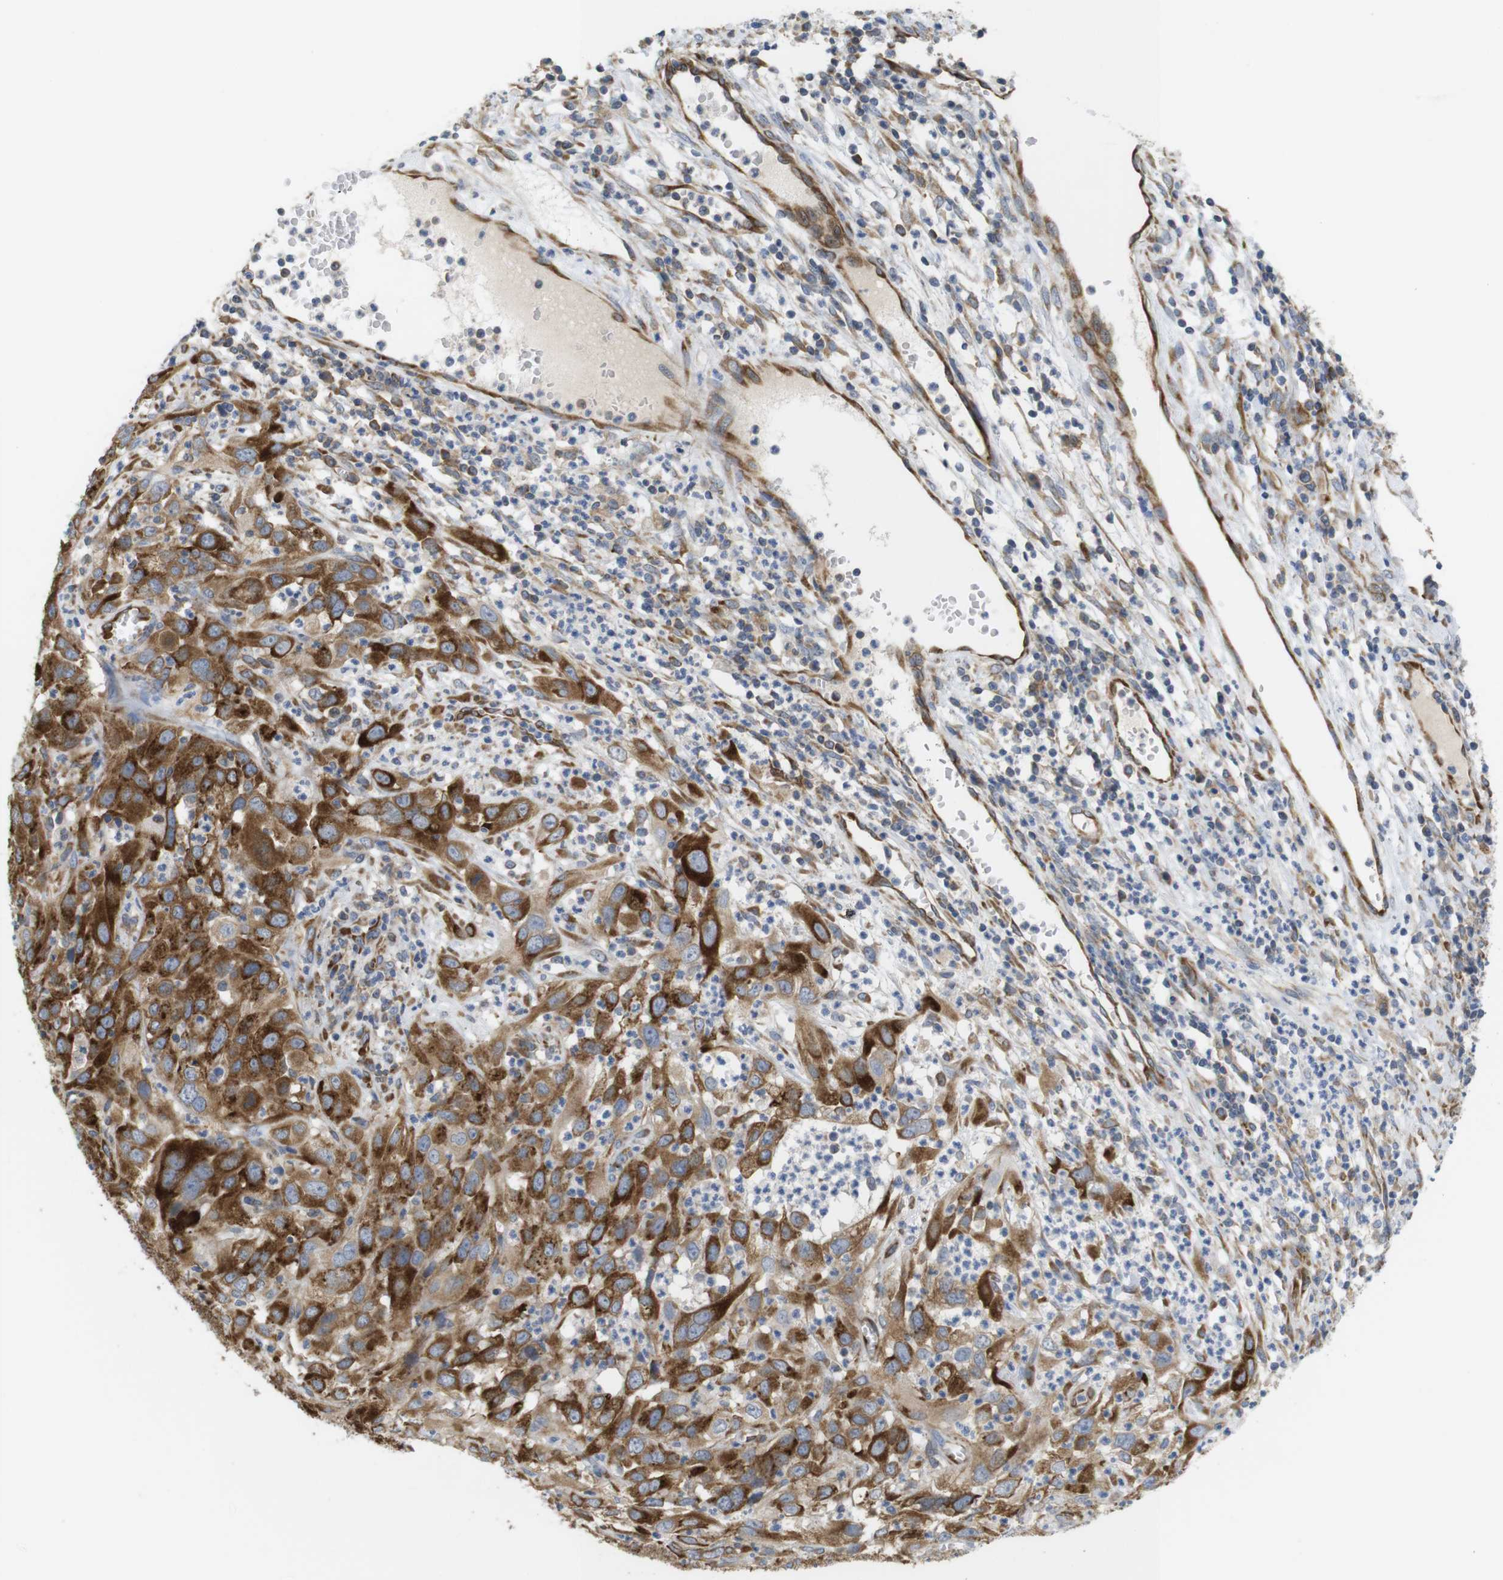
{"staining": {"intensity": "strong", "quantity": ">75%", "location": "cytoplasmic/membranous"}, "tissue": "cervical cancer", "cell_type": "Tumor cells", "image_type": "cancer", "snomed": [{"axis": "morphology", "description": "Squamous cell carcinoma, NOS"}, {"axis": "topography", "description": "Cervix"}], "caption": "Cervical squamous cell carcinoma was stained to show a protein in brown. There is high levels of strong cytoplasmic/membranous expression in about >75% of tumor cells.", "gene": "PCNX2", "patient": {"sex": "female", "age": 32}}